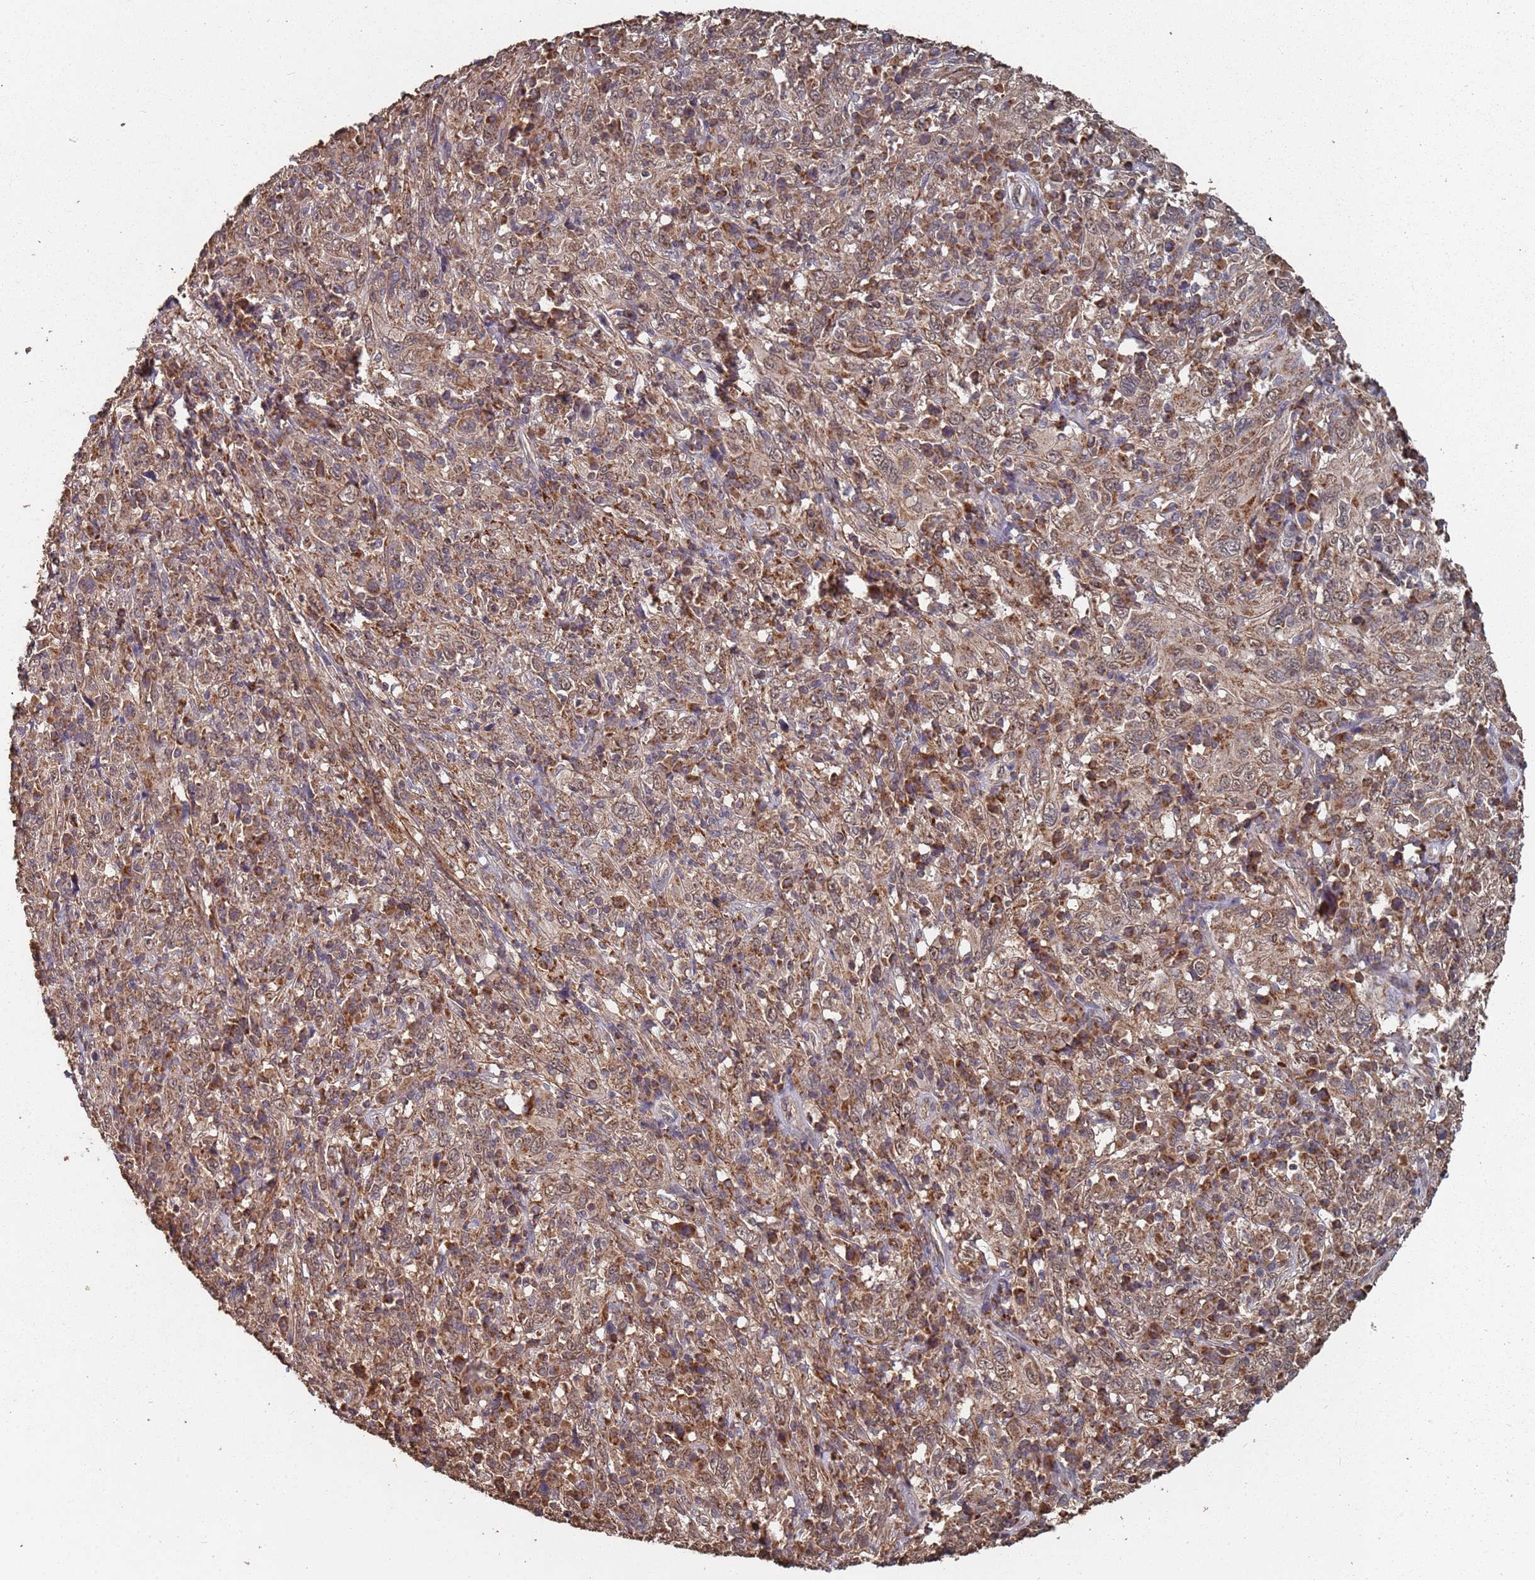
{"staining": {"intensity": "moderate", "quantity": ">75%", "location": "cytoplasmic/membranous"}, "tissue": "cervical cancer", "cell_type": "Tumor cells", "image_type": "cancer", "snomed": [{"axis": "morphology", "description": "Squamous cell carcinoma, NOS"}, {"axis": "topography", "description": "Cervix"}], "caption": "This micrograph exhibits IHC staining of human squamous cell carcinoma (cervical), with medium moderate cytoplasmic/membranous expression in approximately >75% of tumor cells.", "gene": "PRORP", "patient": {"sex": "female", "age": 46}}